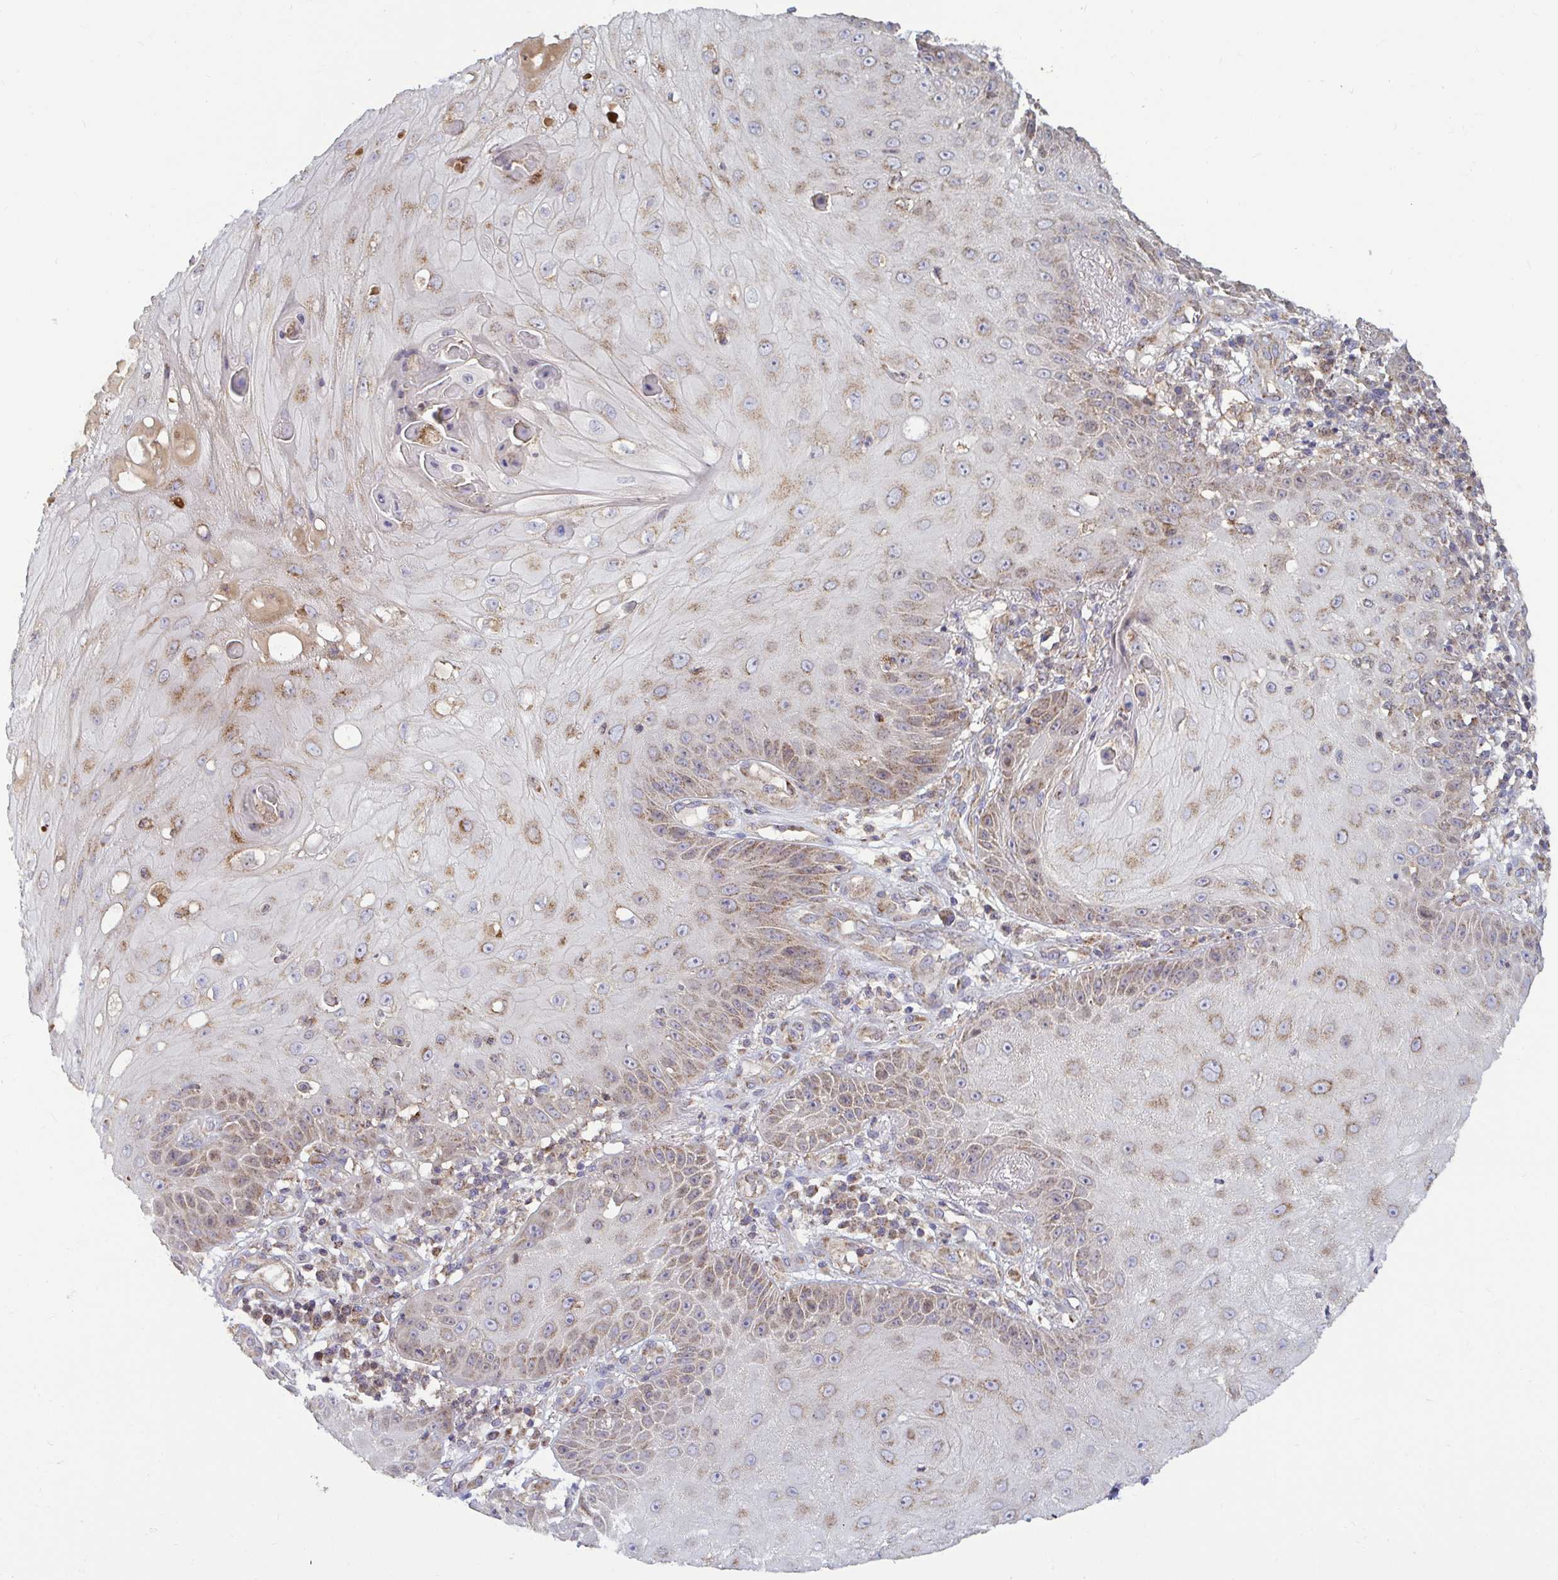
{"staining": {"intensity": "moderate", "quantity": "25%-75%", "location": "cytoplasmic/membranous"}, "tissue": "skin cancer", "cell_type": "Tumor cells", "image_type": "cancer", "snomed": [{"axis": "morphology", "description": "Squamous cell carcinoma, NOS"}, {"axis": "topography", "description": "Skin"}], "caption": "A micrograph of skin squamous cell carcinoma stained for a protein exhibits moderate cytoplasmic/membranous brown staining in tumor cells.", "gene": "SPRY1", "patient": {"sex": "male", "age": 70}}